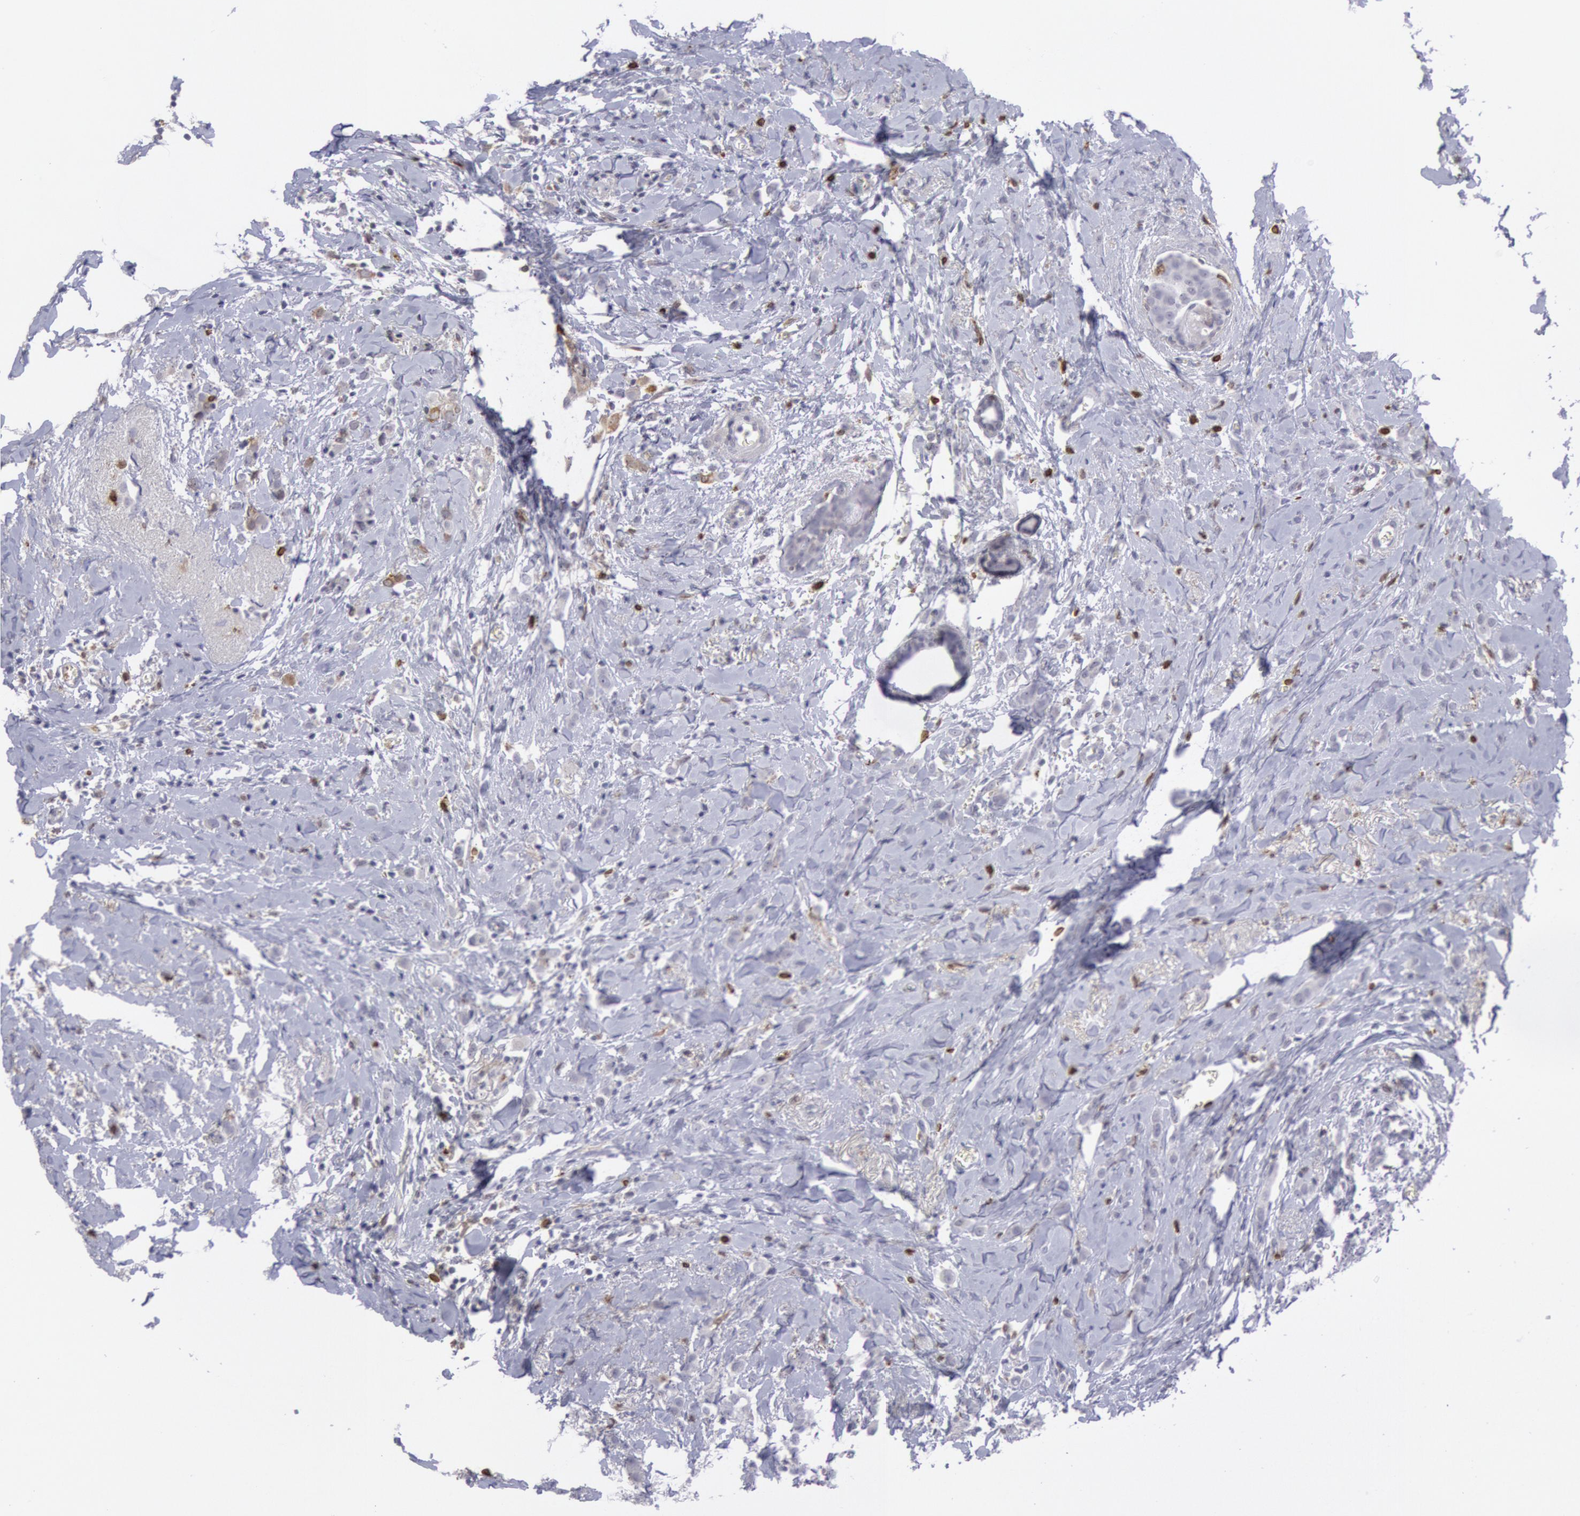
{"staining": {"intensity": "negative", "quantity": "none", "location": "none"}, "tissue": "breast cancer", "cell_type": "Tumor cells", "image_type": "cancer", "snomed": [{"axis": "morphology", "description": "Lobular carcinoma"}, {"axis": "topography", "description": "Breast"}], "caption": "Immunohistochemistry of human breast cancer demonstrates no staining in tumor cells. (DAB immunohistochemistry (IHC) visualized using brightfield microscopy, high magnification).", "gene": "PTGS2", "patient": {"sex": "female", "age": 57}}